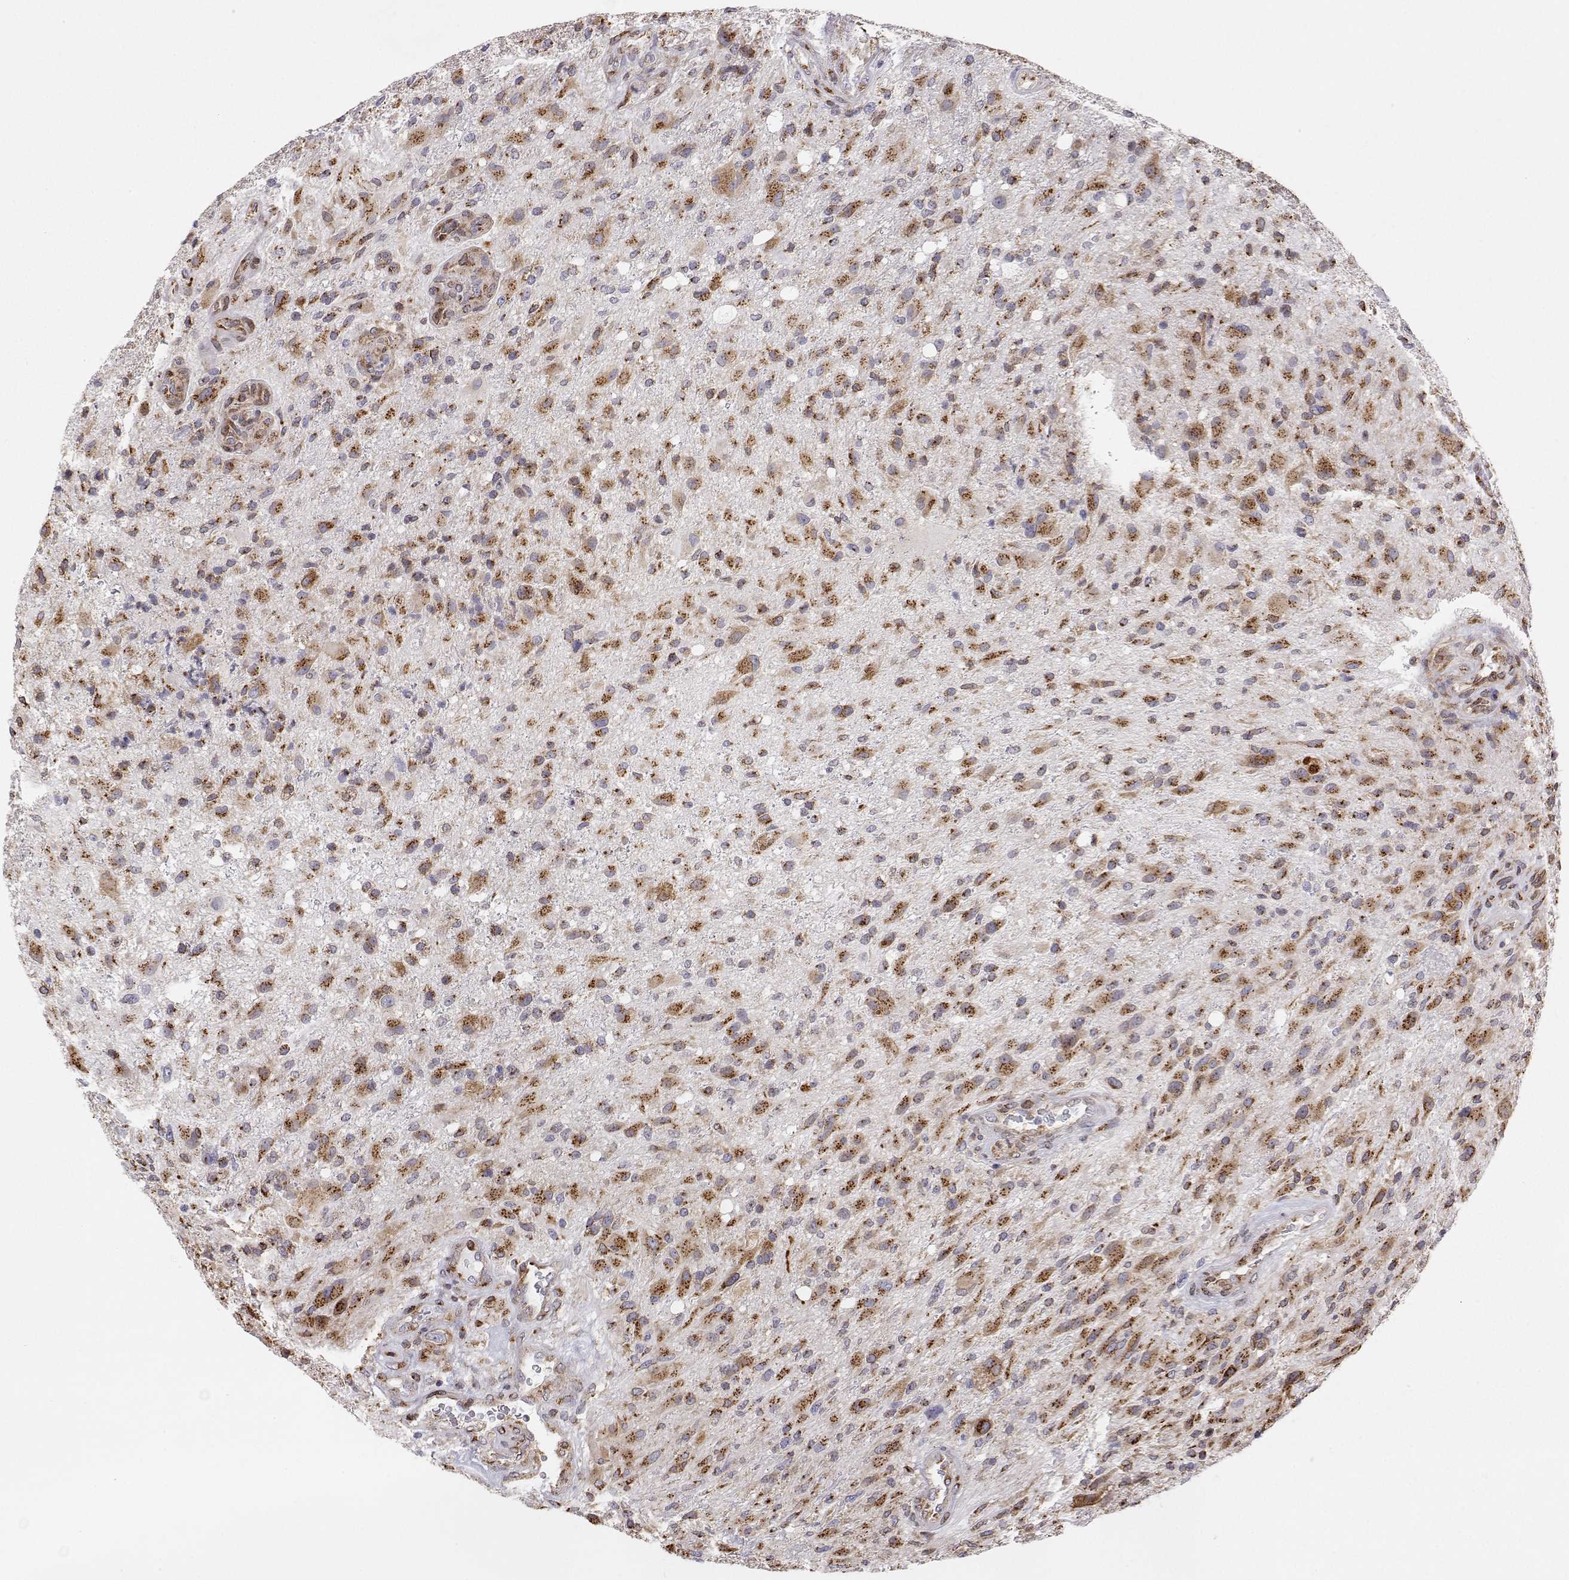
{"staining": {"intensity": "moderate", "quantity": "25%-75%", "location": "cytoplasmic/membranous"}, "tissue": "glioma", "cell_type": "Tumor cells", "image_type": "cancer", "snomed": [{"axis": "morphology", "description": "Glioma, malignant, High grade"}, {"axis": "topography", "description": "Brain"}], "caption": "Moderate cytoplasmic/membranous expression is identified in approximately 25%-75% of tumor cells in glioma.", "gene": "STARD13", "patient": {"sex": "male", "age": 53}}